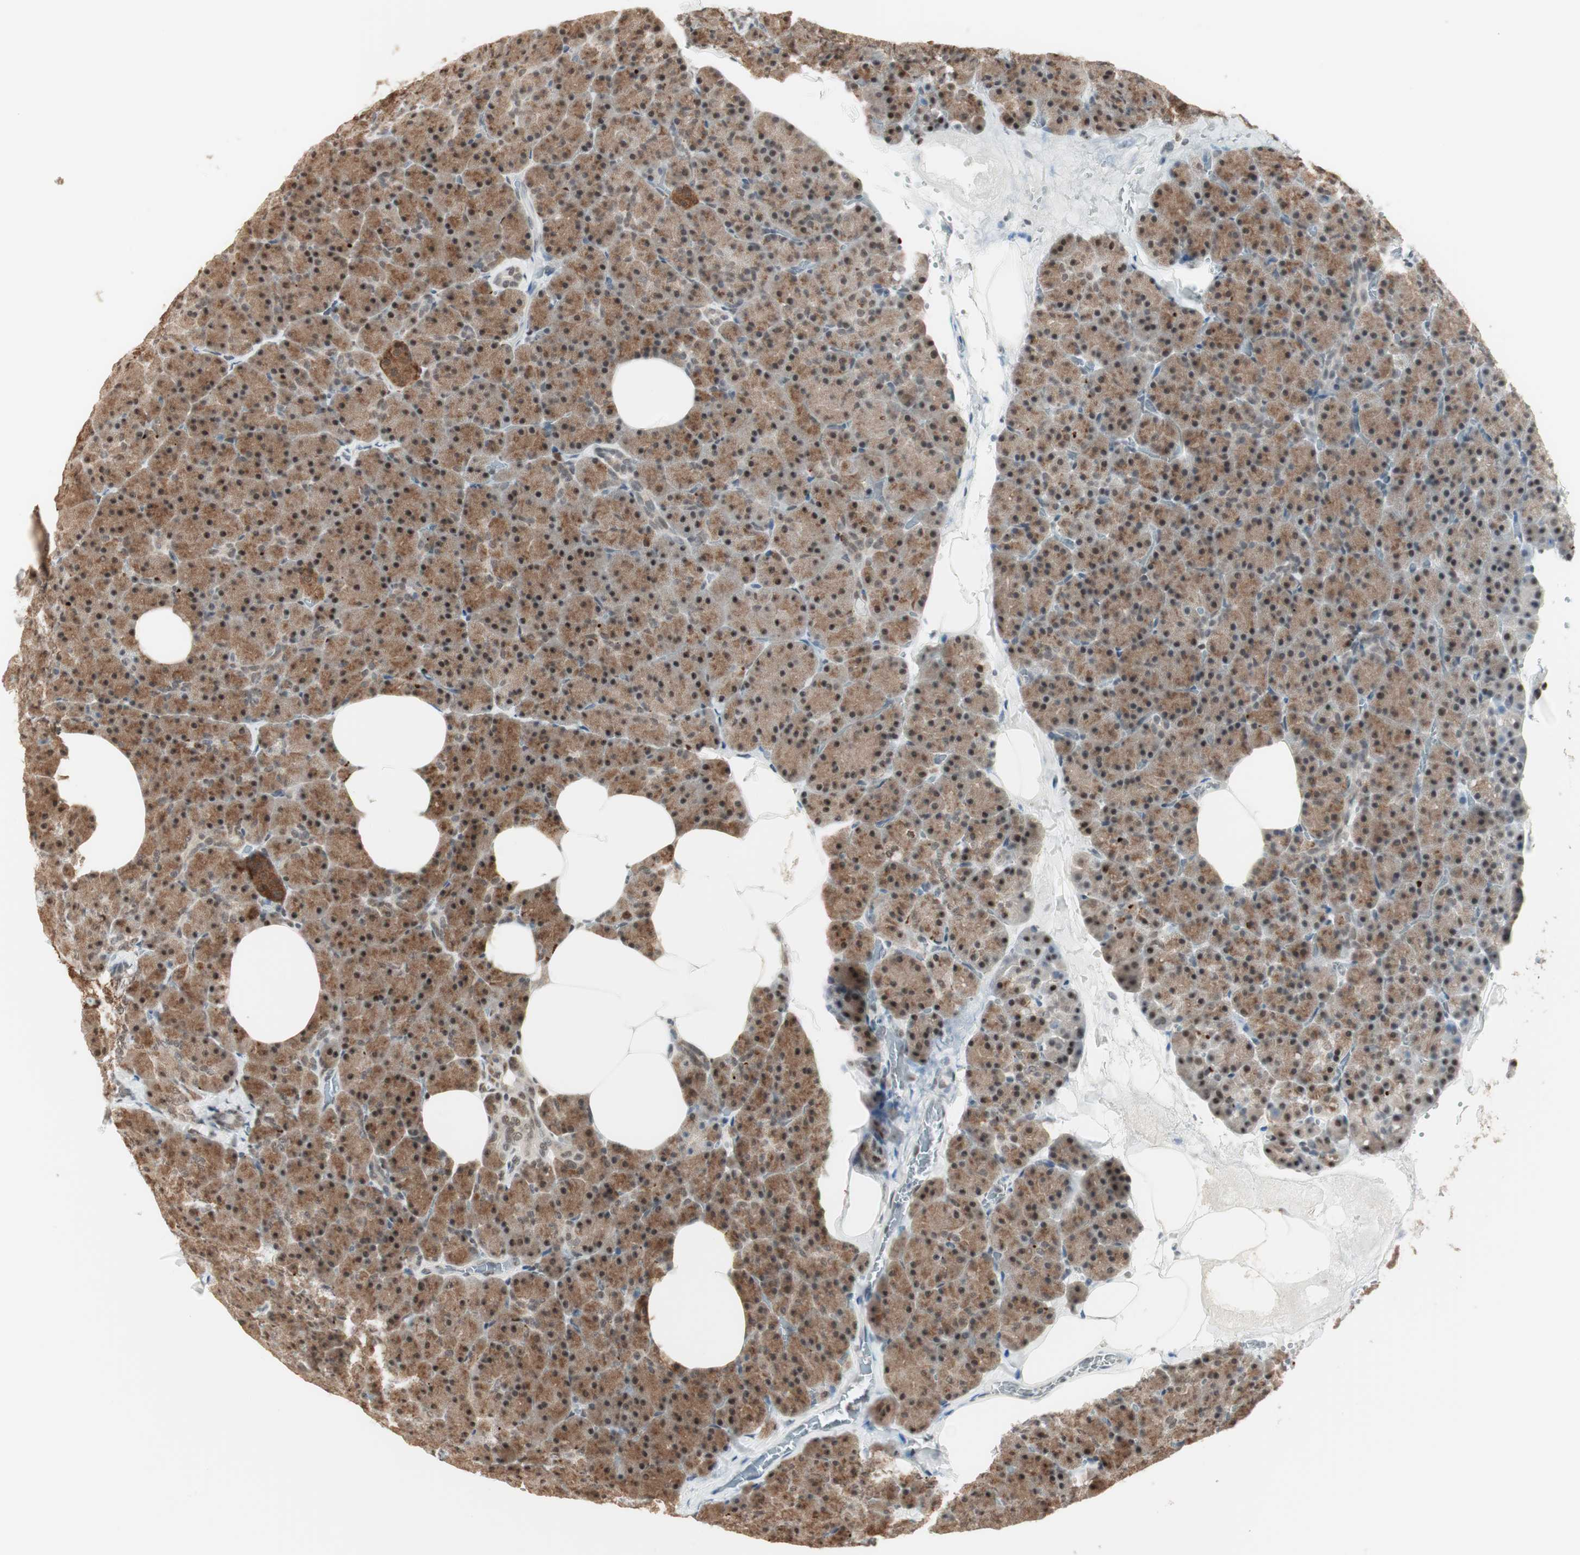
{"staining": {"intensity": "moderate", "quantity": ">75%", "location": "cytoplasmic/membranous,nuclear"}, "tissue": "pancreas", "cell_type": "Exocrine glandular cells", "image_type": "normal", "snomed": [{"axis": "morphology", "description": "Normal tissue, NOS"}, {"axis": "topography", "description": "Pancreas"}], "caption": "Immunohistochemistry micrograph of benign pancreas stained for a protein (brown), which exhibits medium levels of moderate cytoplasmic/membranous,nuclear positivity in about >75% of exocrine glandular cells.", "gene": "SMARCE1", "patient": {"sex": "female", "age": 35}}